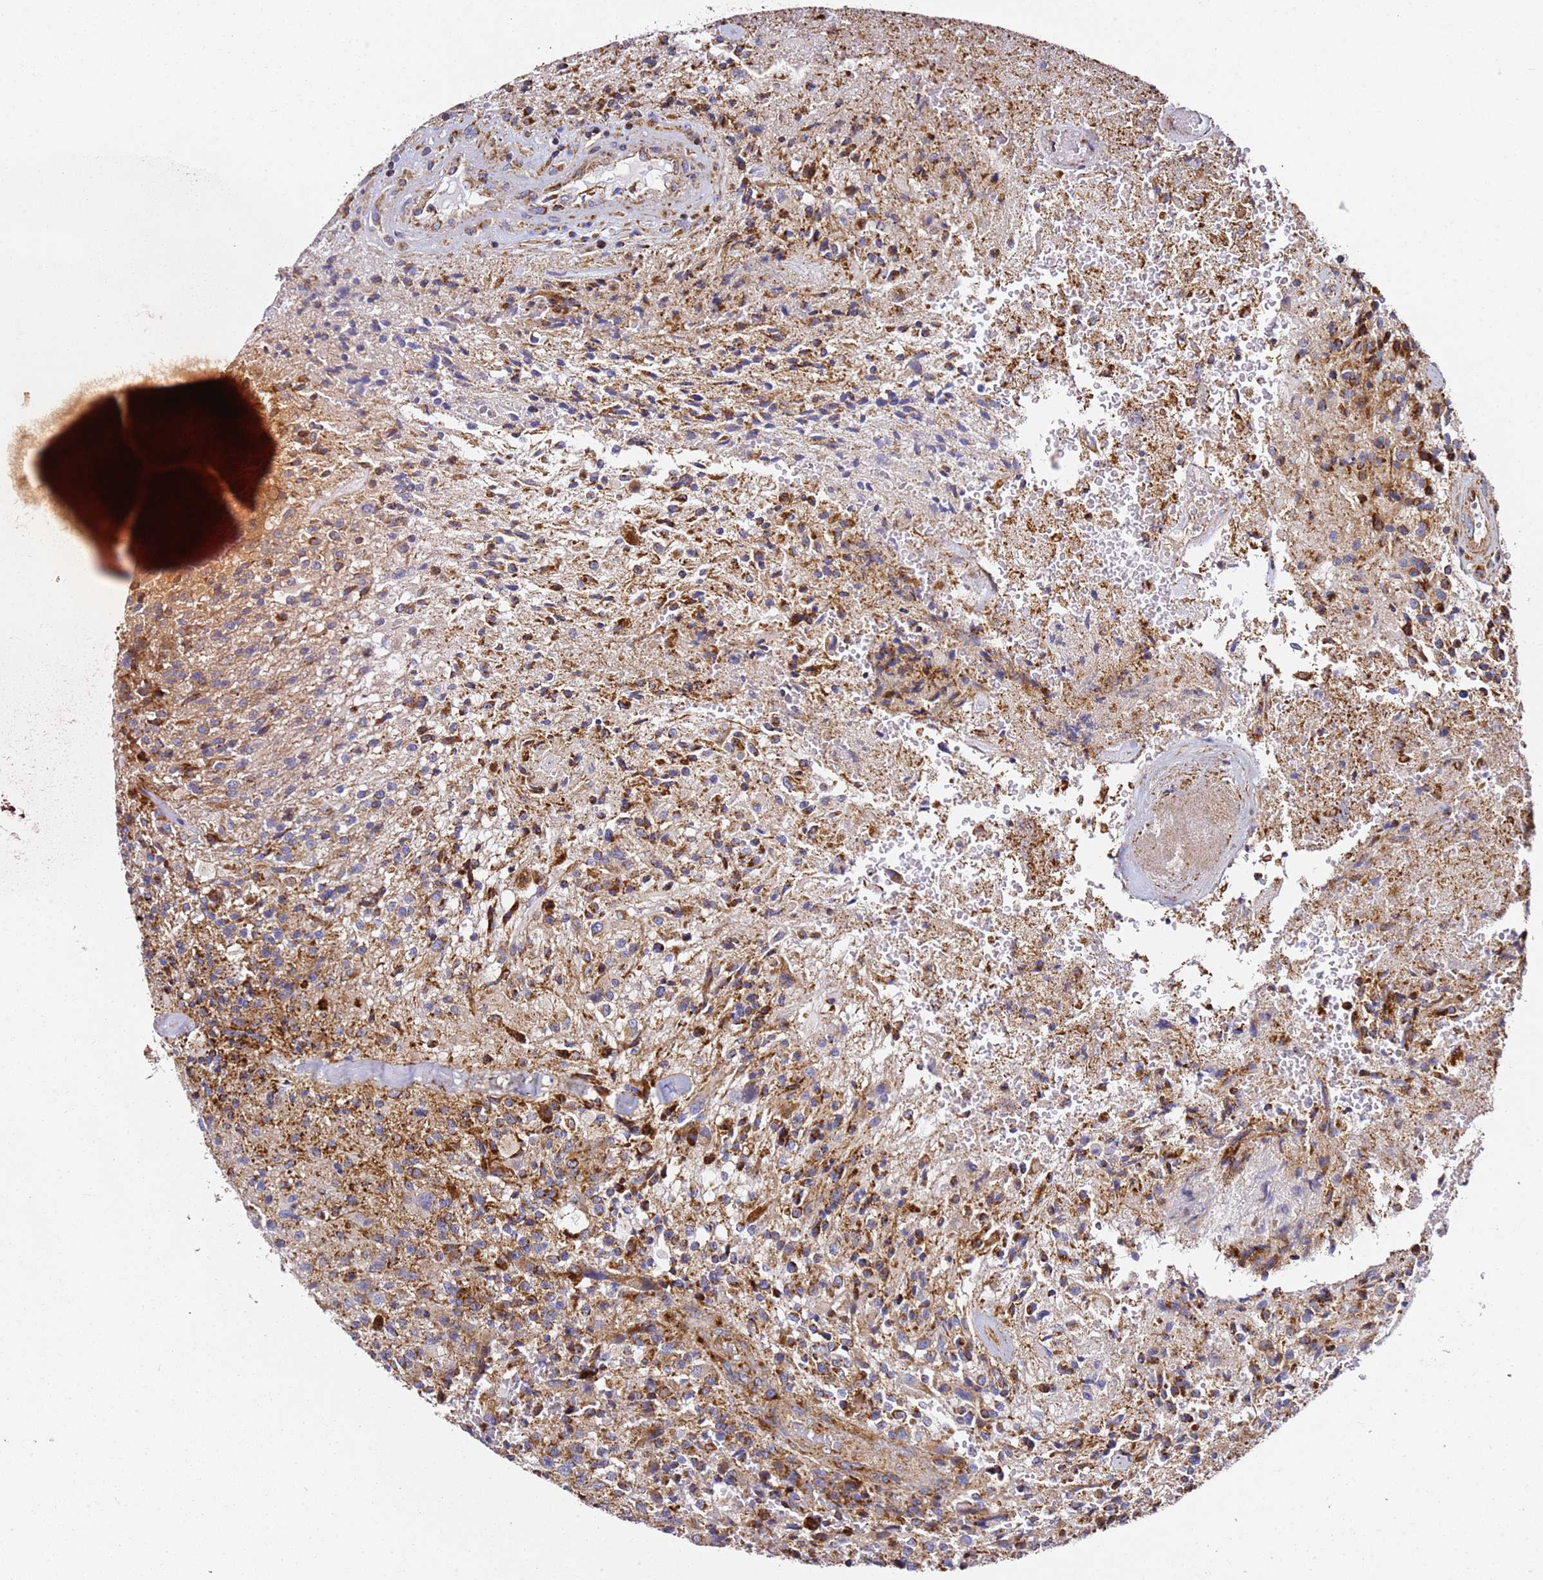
{"staining": {"intensity": "moderate", "quantity": "25%-75%", "location": "cytoplasmic/membranous"}, "tissue": "glioma", "cell_type": "Tumor cells", "image_type": "cancer", "snomed": [{"axis": "morphology", "description": "Normal tissue, NOS"}, {"axis": "morphology", "description": "Glioma, malignant, High grade"}, {"axis": "topography", "description": "Cerebral cortex"}], "caption": "Malignant glioma (high-grade) stained with immunohistochemistry (IHC) exhibits moderate cytoplasmic/membranous expression in about 25%-75% of tumor cells.", "gene": "NDUFA3", "patient": {"sex": "male", "age": 56}}